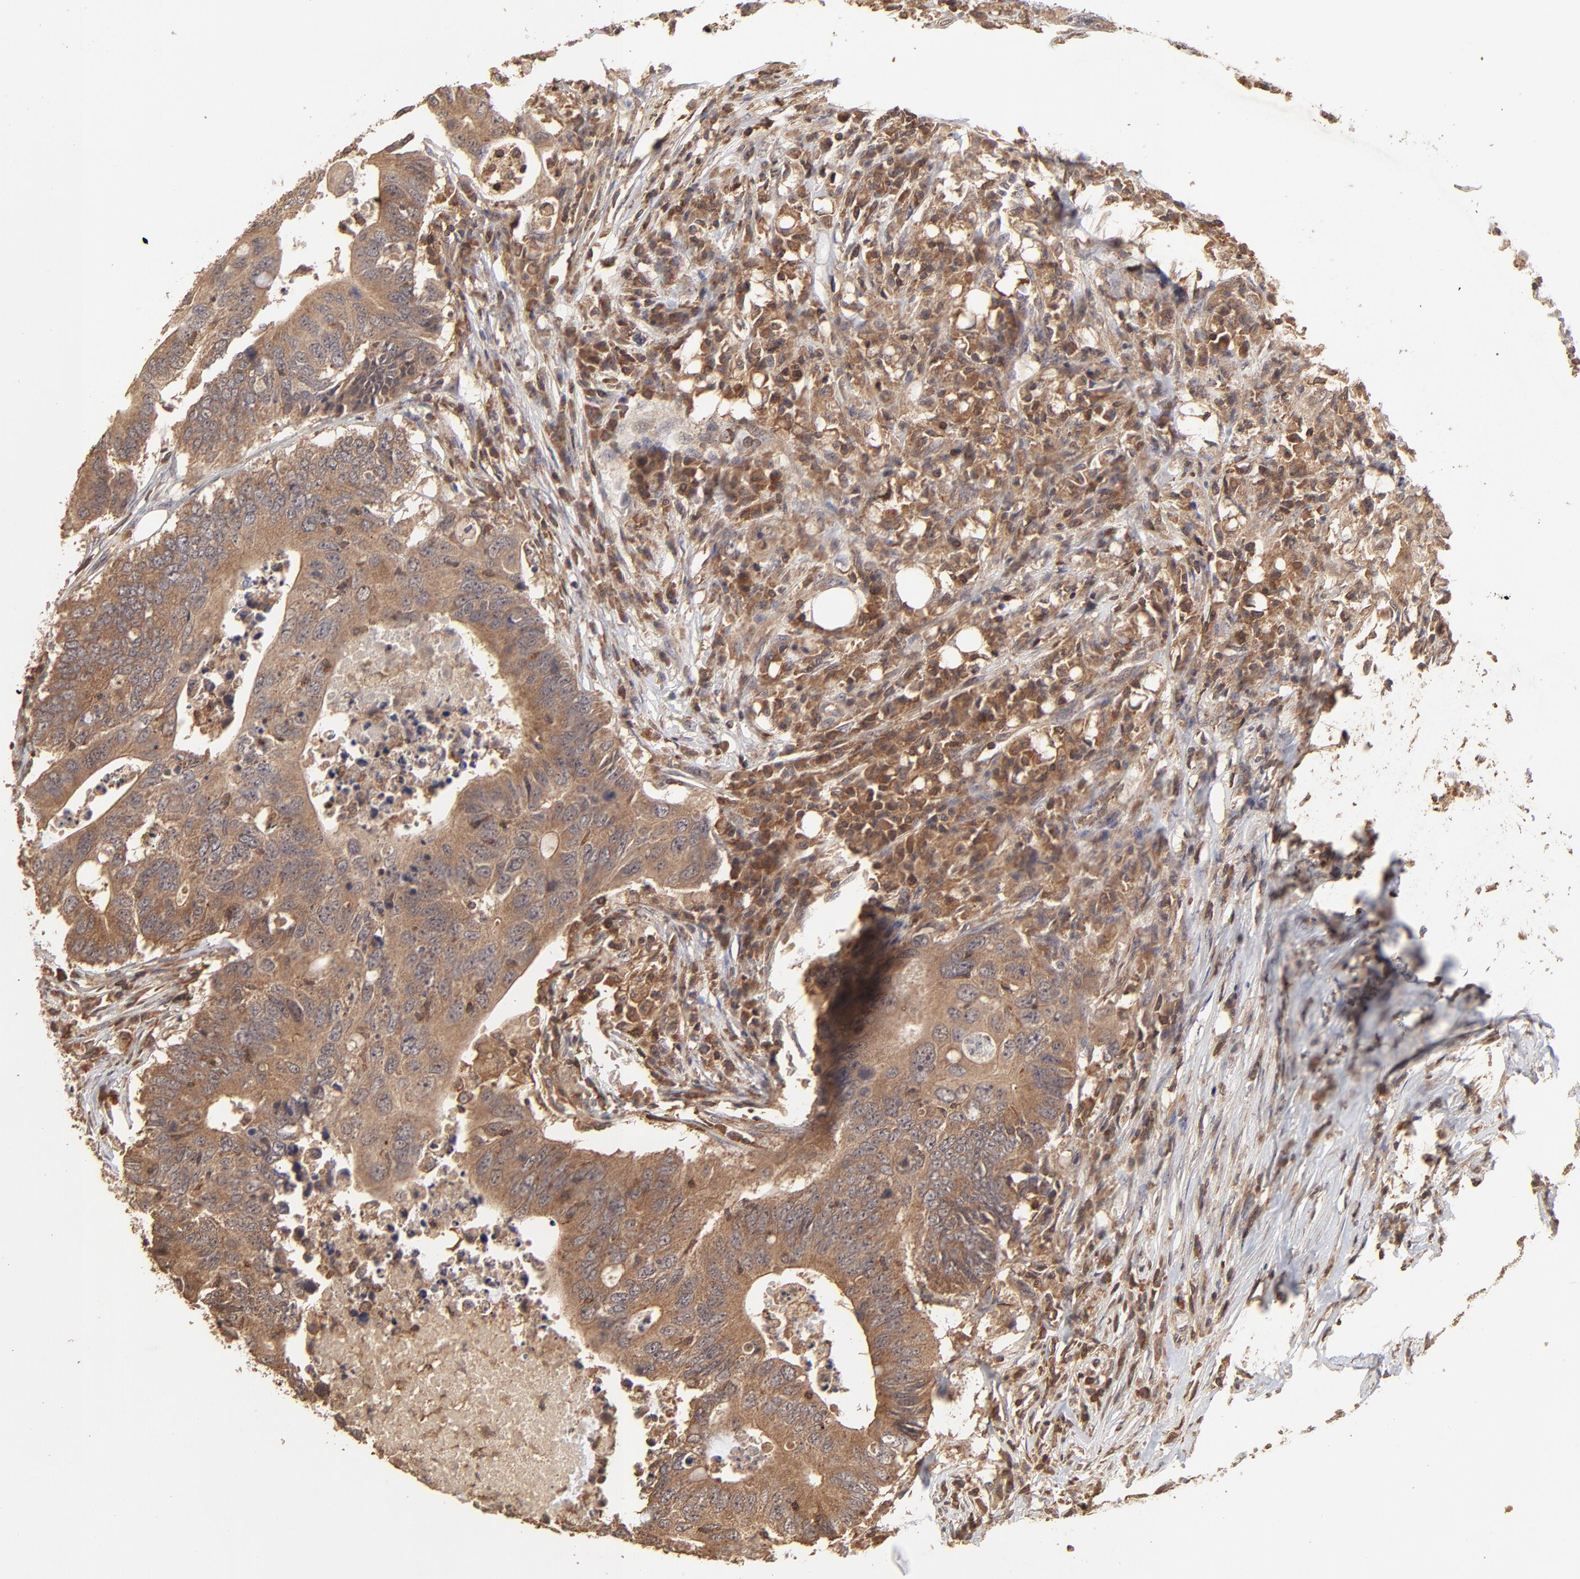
{"staining": {"intensity": "moderate", "quantity": ">75%", "location": "cytoplasmic/membranous"}, "tissue": "colorectal cancer", "cell_type": "Tumor cells", "image_type": "cancer", "snomed": [{"axis": "morphology", "description": "Adenocarcinoma, NOS"}, {"axis": "topography", "description": "Colon"}], "caption": "Protein analysis of colorectal cancer (adenocarcinoma) tissue reveals moderate cytoplasmic/membranous expression in approximately >75% of tumor cells. Using DAB (3,3'-diaminobenzidine) (brown) and hematoxylin (blue) stains, captured at high magnification using brightfield microscopy.", "gene": "STON2", "patient": {"sex": "male", "age": 71}}